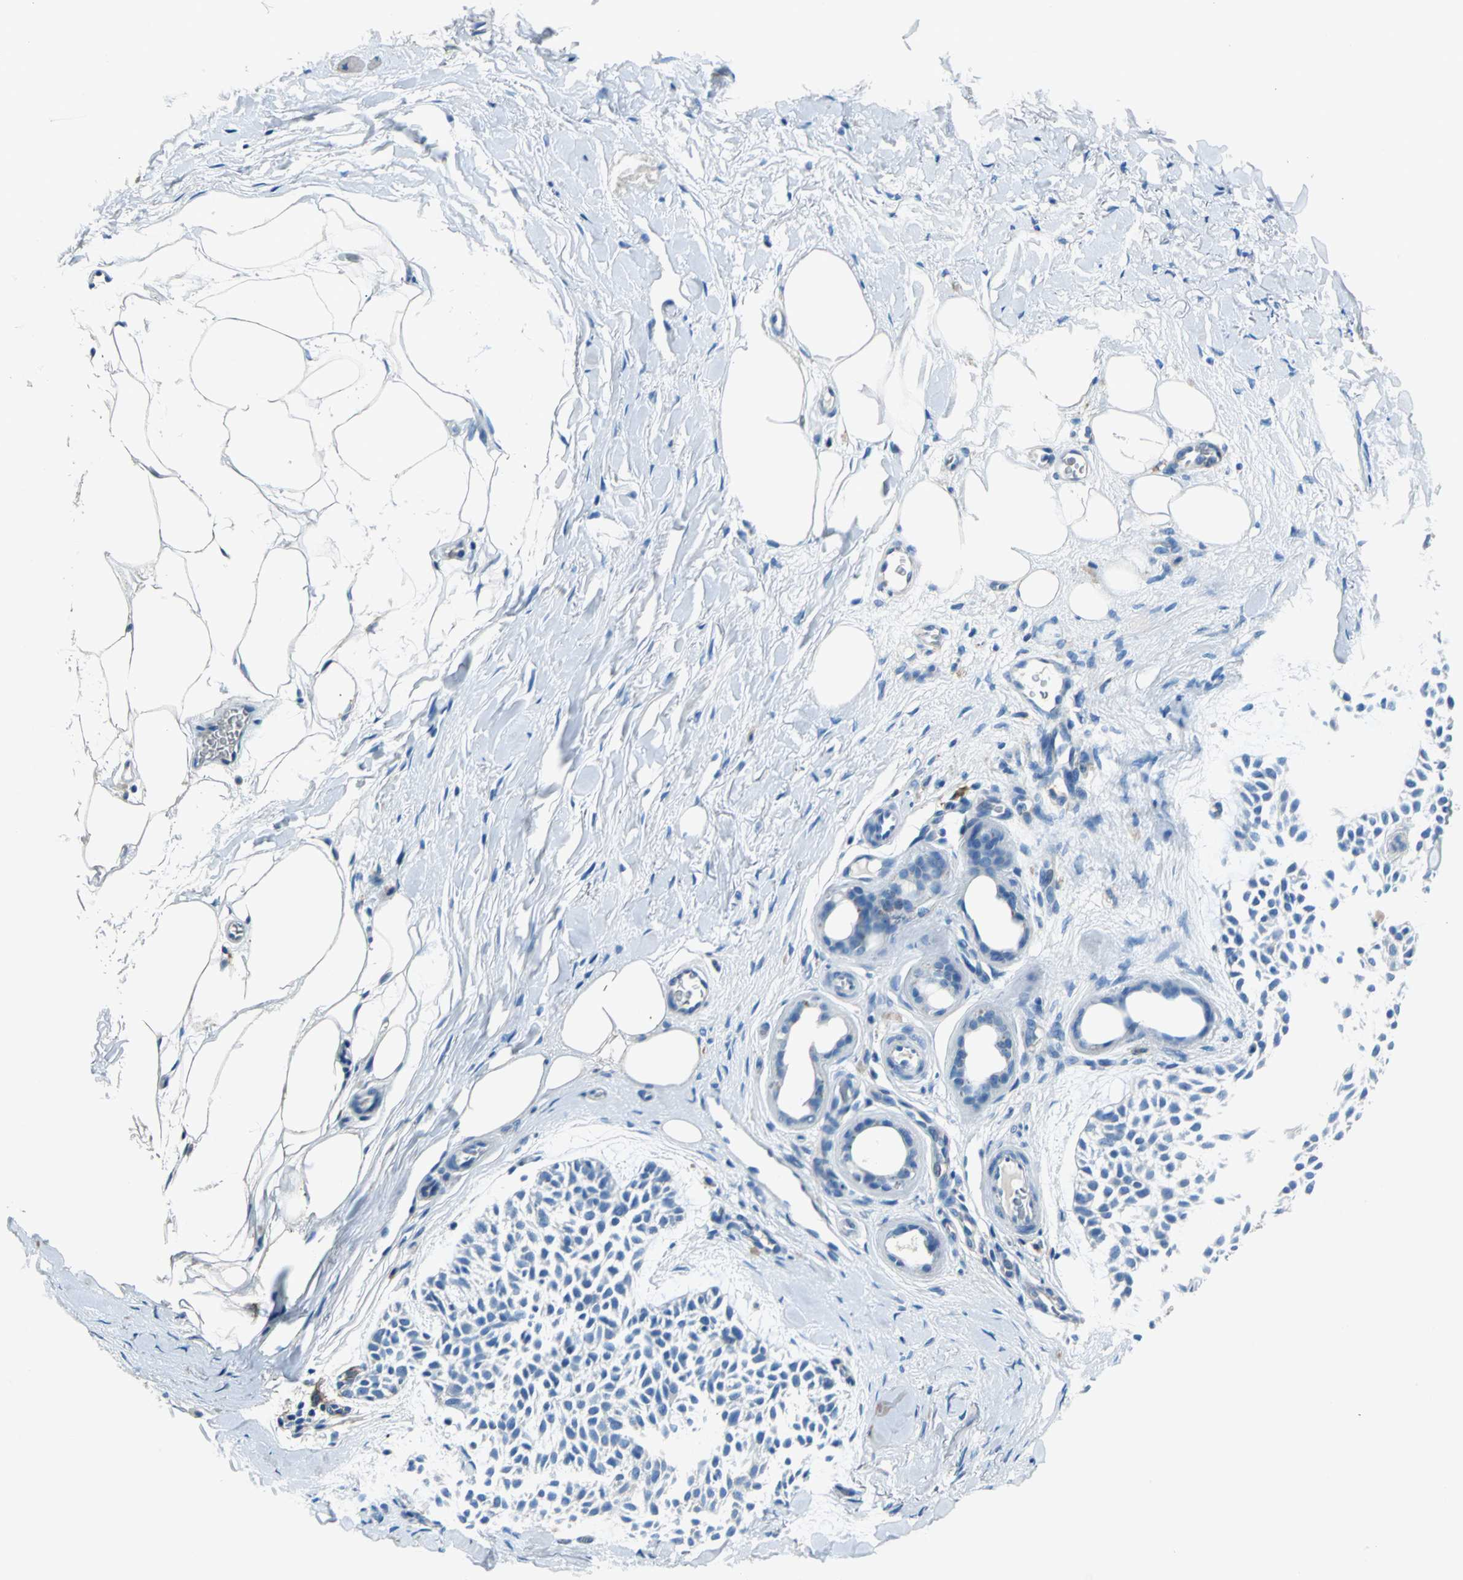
{"staining": {"intensity": "negative", "quantity": "none", "location": "none"}, "tissue": "skin cancer", "cell_type": "Tumor cells", "image_type": "cancer", "snomed": [{"axis": "morphology", "description": "Normal tissue, NOS"}, {"axis": "morphology", "description": "Basal cell carcinoma"}, {"axis": "topography", "description": "Skin"}], "caption": "Immunohistochemistry of human skin basal cell carcinoma shows no positivity in tumor cells.", "gene": "RPS13", "patient": {"sex": "female", "age": 70}}